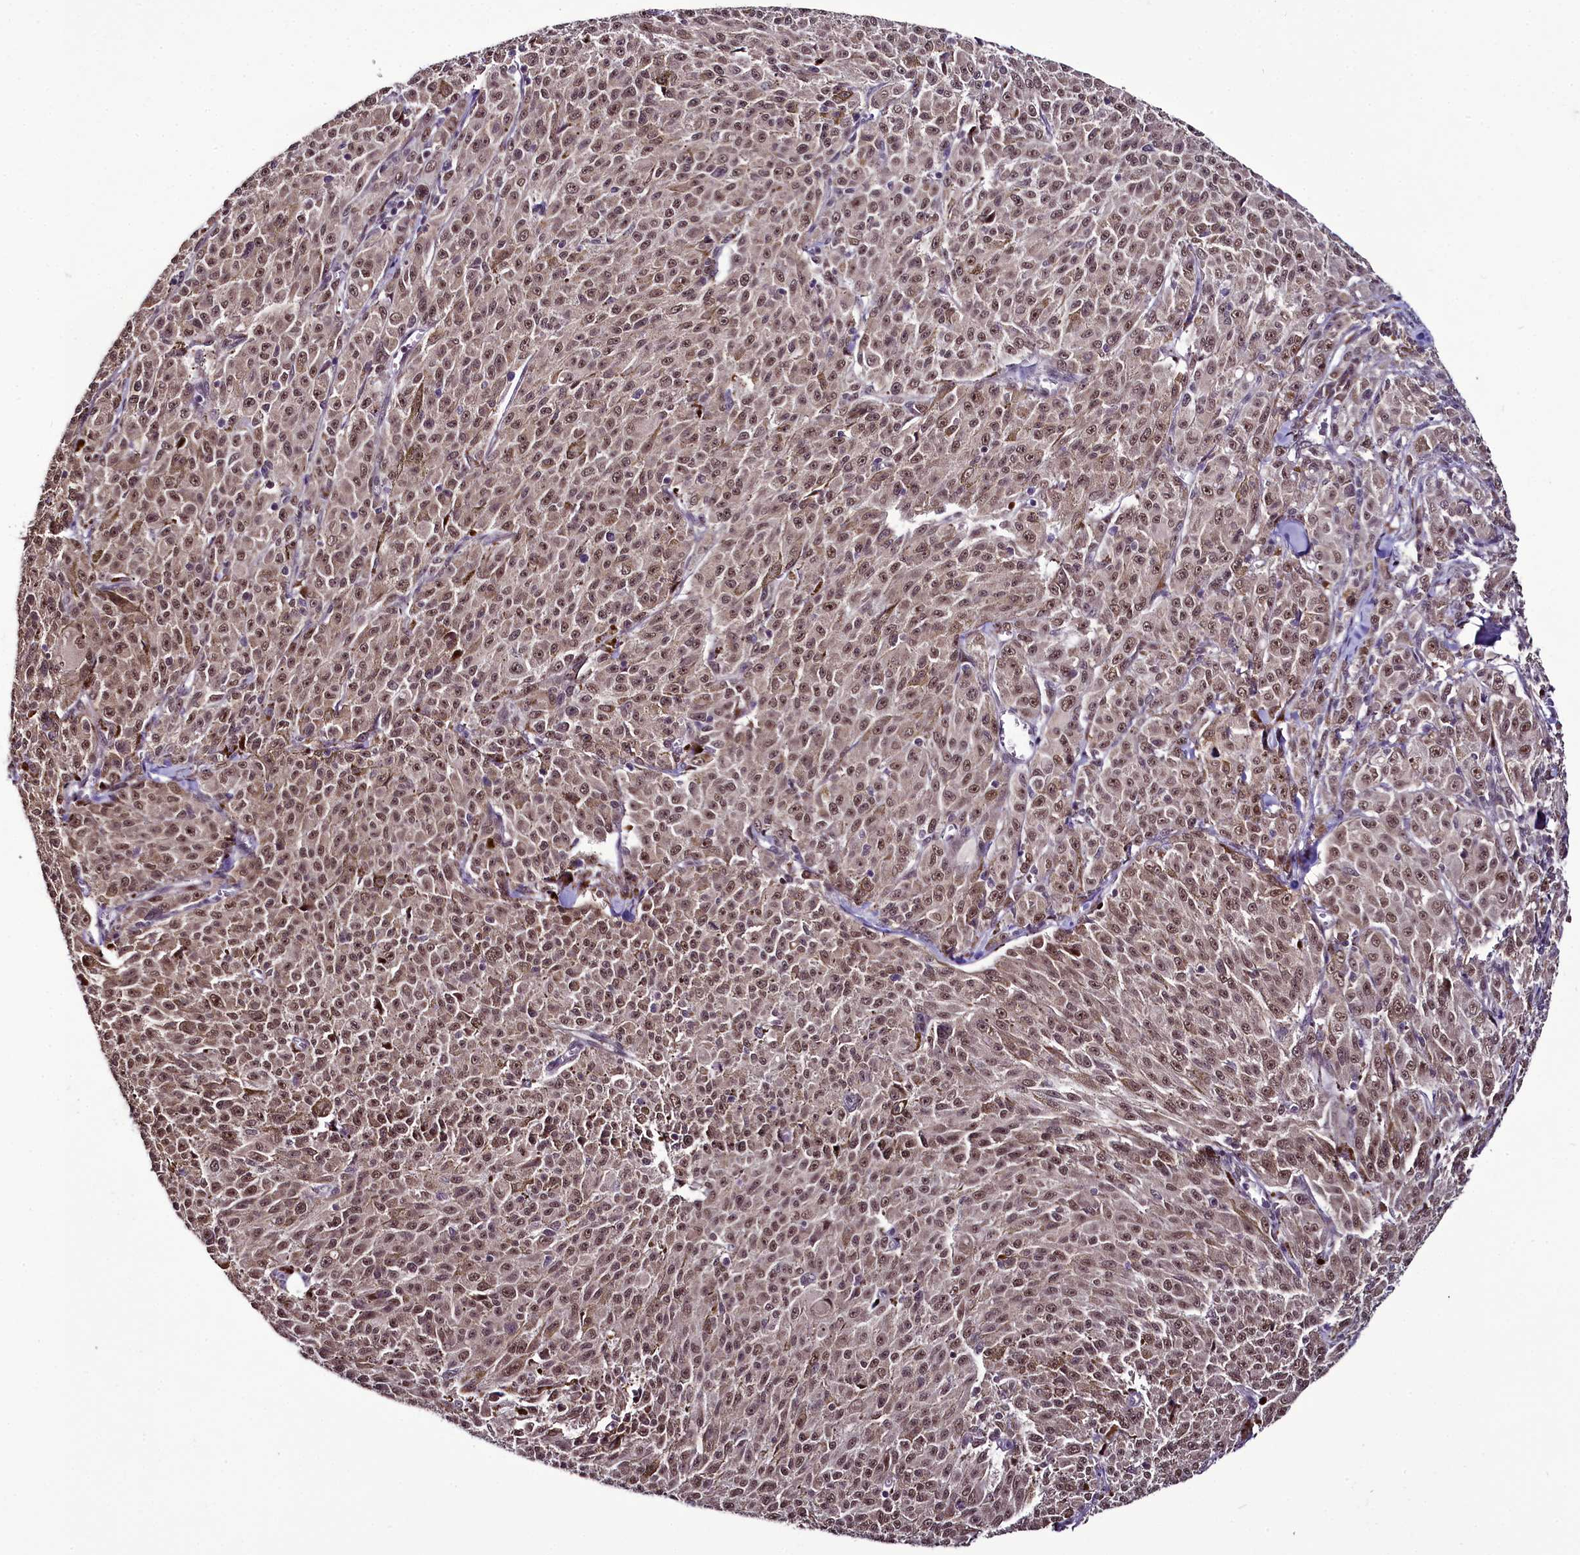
{"staining": {"intensity": "moderate", "quantity": ">75%", "location": "nuclear"}, "tissue": "melanoma", "cell_type": "Tumor cells", "image_type": "cancer", "snomed": [{"axis": "morphology", "description": "Malignant melanoma, NOS"}, {"axis": "topography", "description": "Skin"}], "caption": "Malignant melanoma was stained to show a protein in brown. There is medium levels of moderate nuclear positivity in approximately >75% of tumor cells.", "gene": "RPUSD2", "patient": {"sex": "female", "age": 52}}